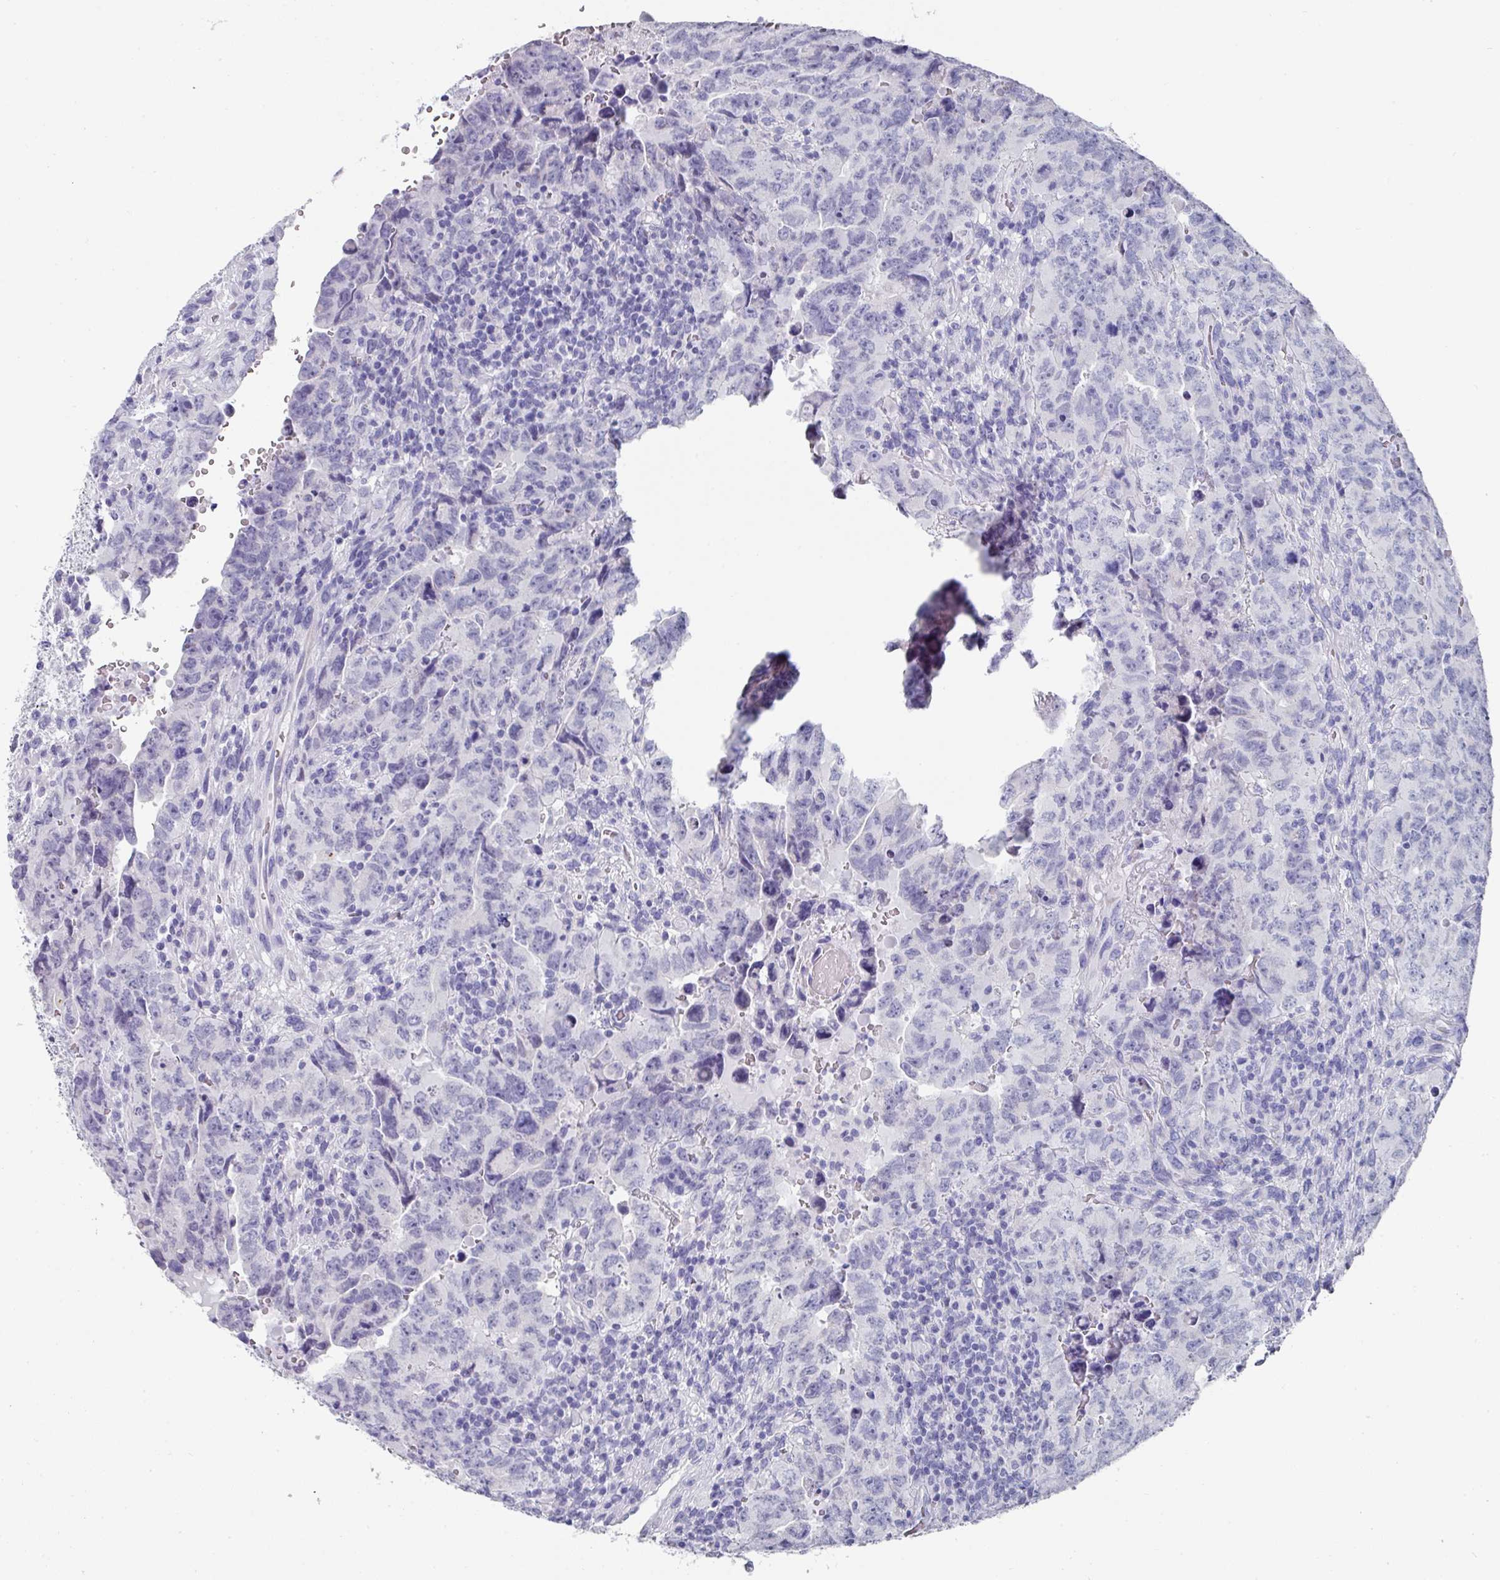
{"staining": {"intensity": "negative", "quantity": "none", "location": "none"}, "tissue": "testis cancer", "cell_type": "Tumor cells", "image_type": "cancer", "snomed": [{"axis": "morphology", "description": "Carcinoma, Embryonal, NOS"}, {"axis": "topography", "description": "Testis"}], "caption": "The micrograph displays no staining of tumor cells in testis cancer.", "gene": "SETBP1", "patient": {"sex": "male", "age": 24}}